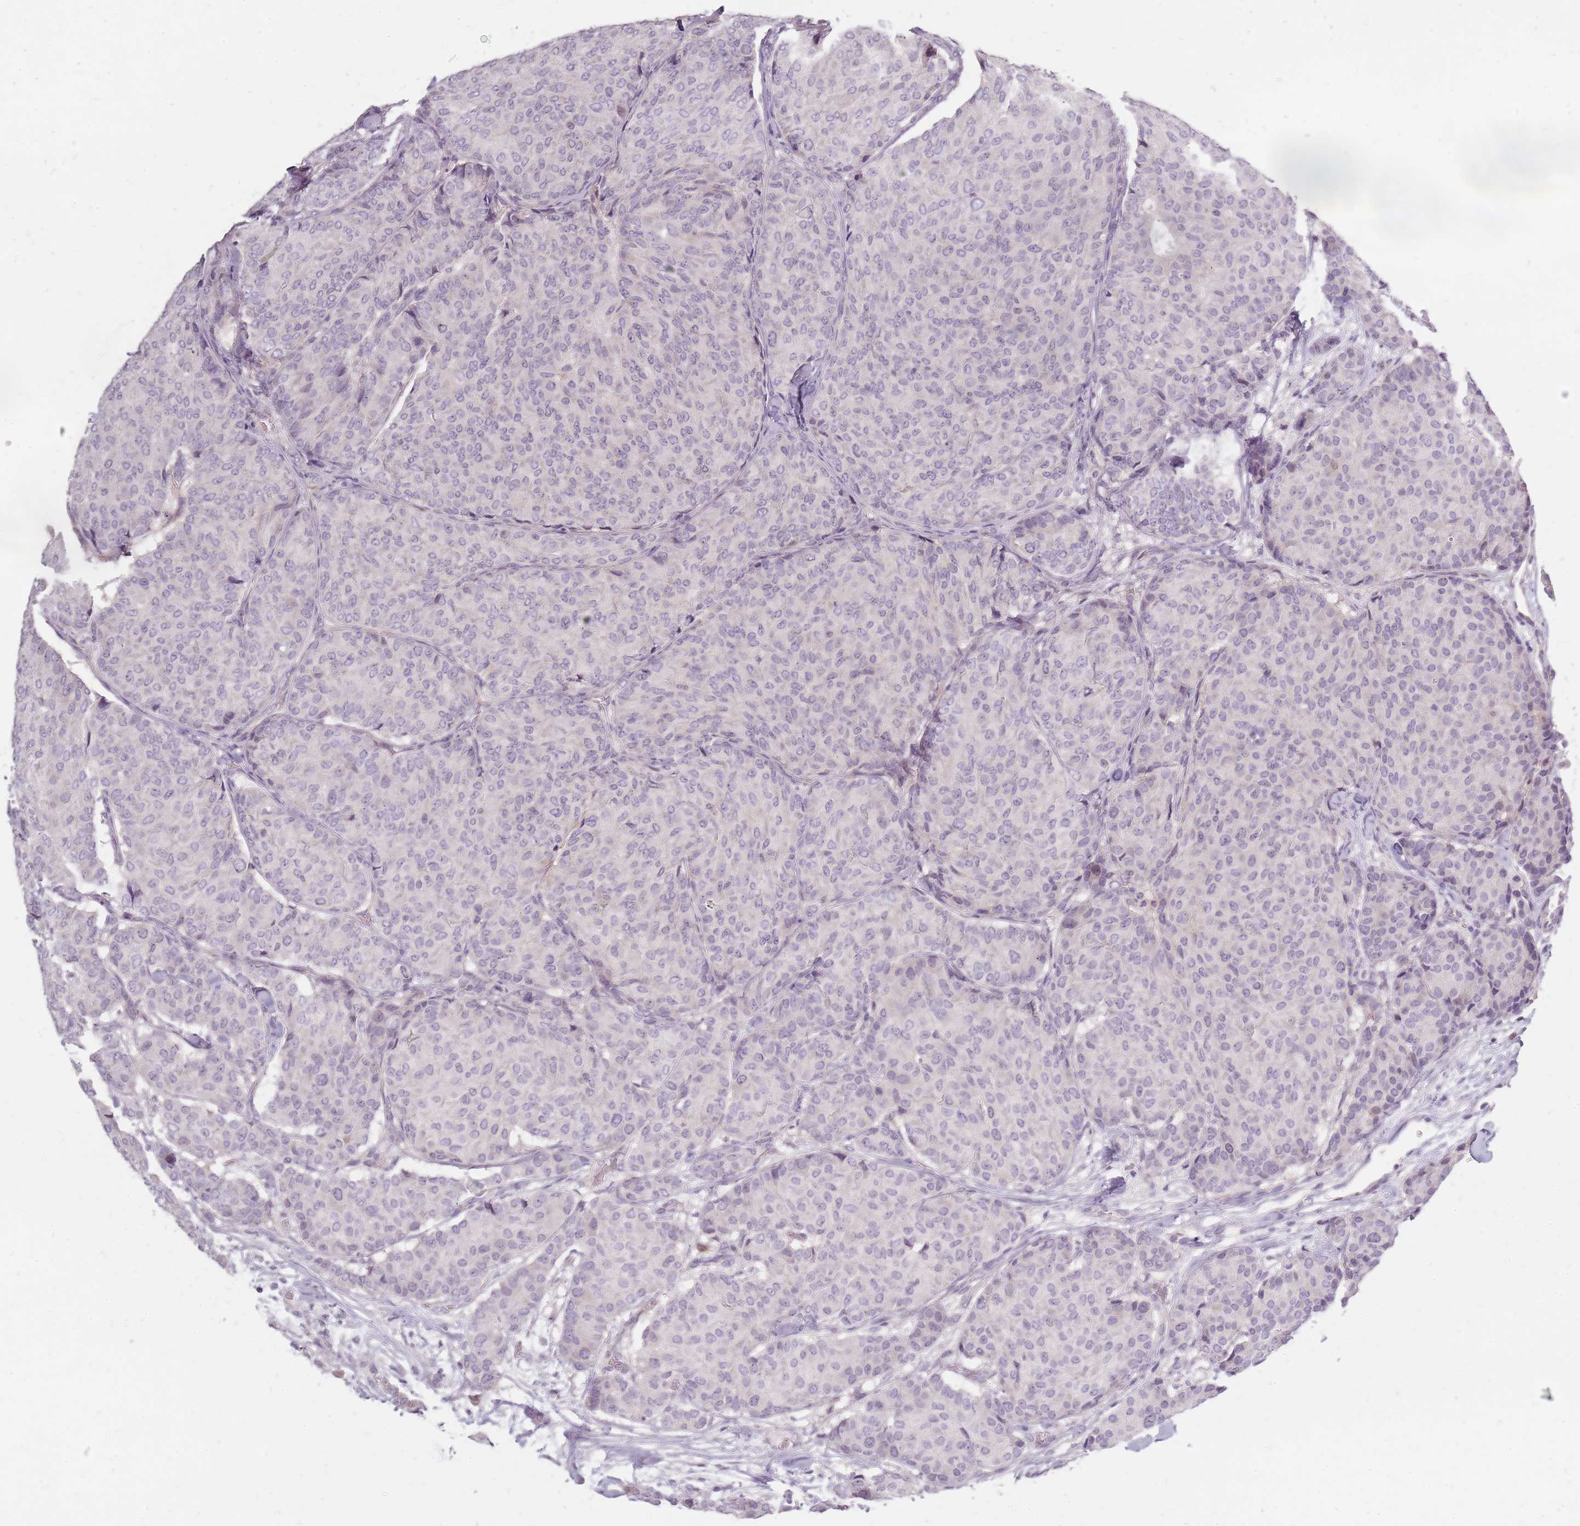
{"staining": {"intensity": "negative", "quantity": "none", "location": "none"}, "tissue": "breast cancer", "cell_type": "Tumor cells", "image_type": "cancer", "snomed": [{"axis": "morphology", "description": "Duct carcinoma"}, {"axis": "topography", "description": "Breast"}], "caption": "Human breast cancer stained for a protein using immunohistochemistry exhibits no positivity in tumor cells.", "gene": "SYNGR3", "patient": {"sex": "female", "age": 75}}